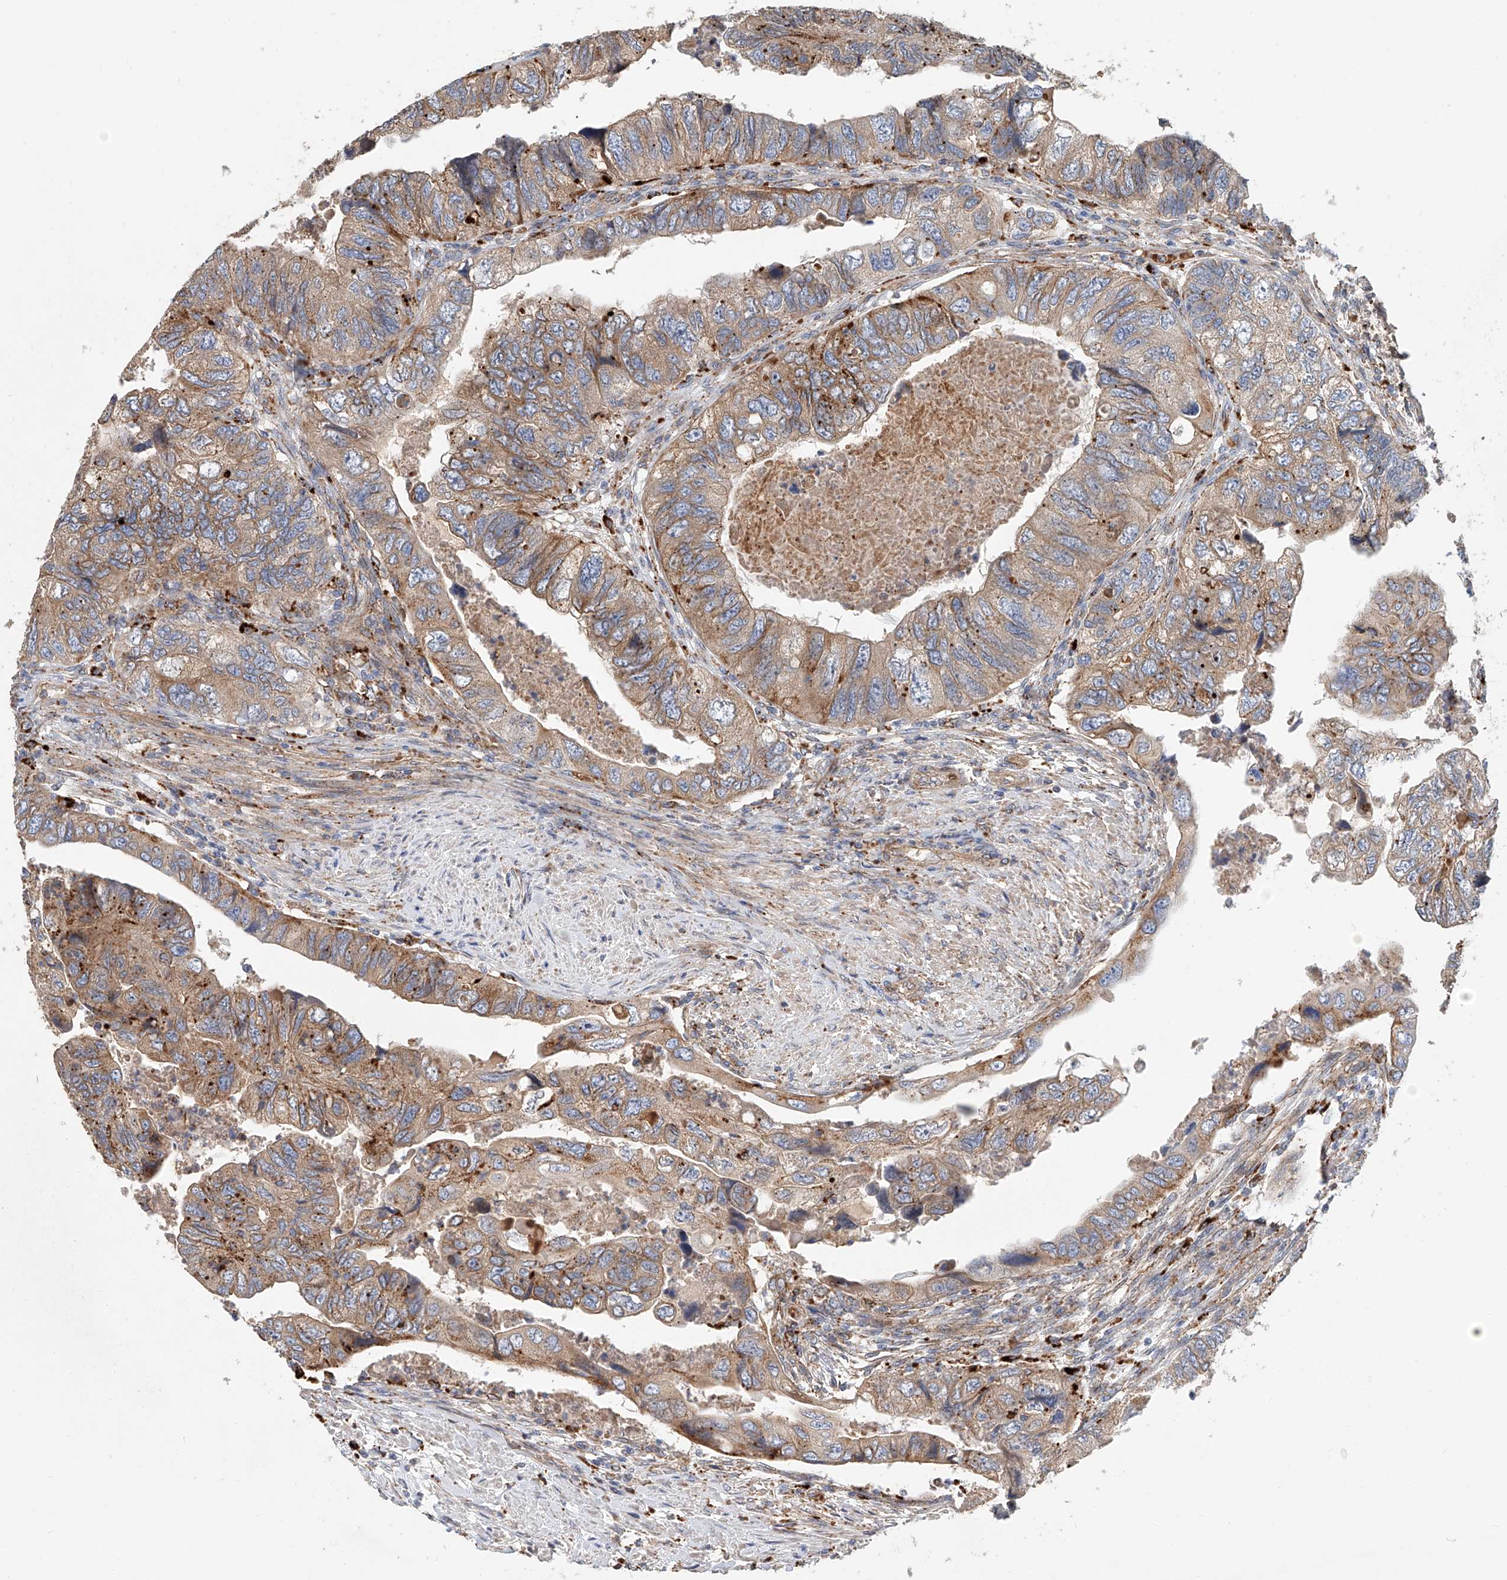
{"staining": {"intensity": "moderate", "quantity": ">75%", "location": "cytoplasmic/membranous"}, "tissue": "colorectal cancer", "cell_type": "Tumor cells", "image_type": "cancer", "snomed": [{"axis": "morphology", "description": "Adenocarcinoma, NOS"}, {"axis": "topography", "description": "Rectum"}], "caption": "Immunohistochemistry (IHC) of human colorectal cancer (adenocarcinoma) shows medium levels of moderate cytoplasmic/membranous expression in approximately >75% of tumor cells. Nuclei are stained in blue.", "gene": "HGSNAT", "patient": {"sex": "male", "age": 63}}